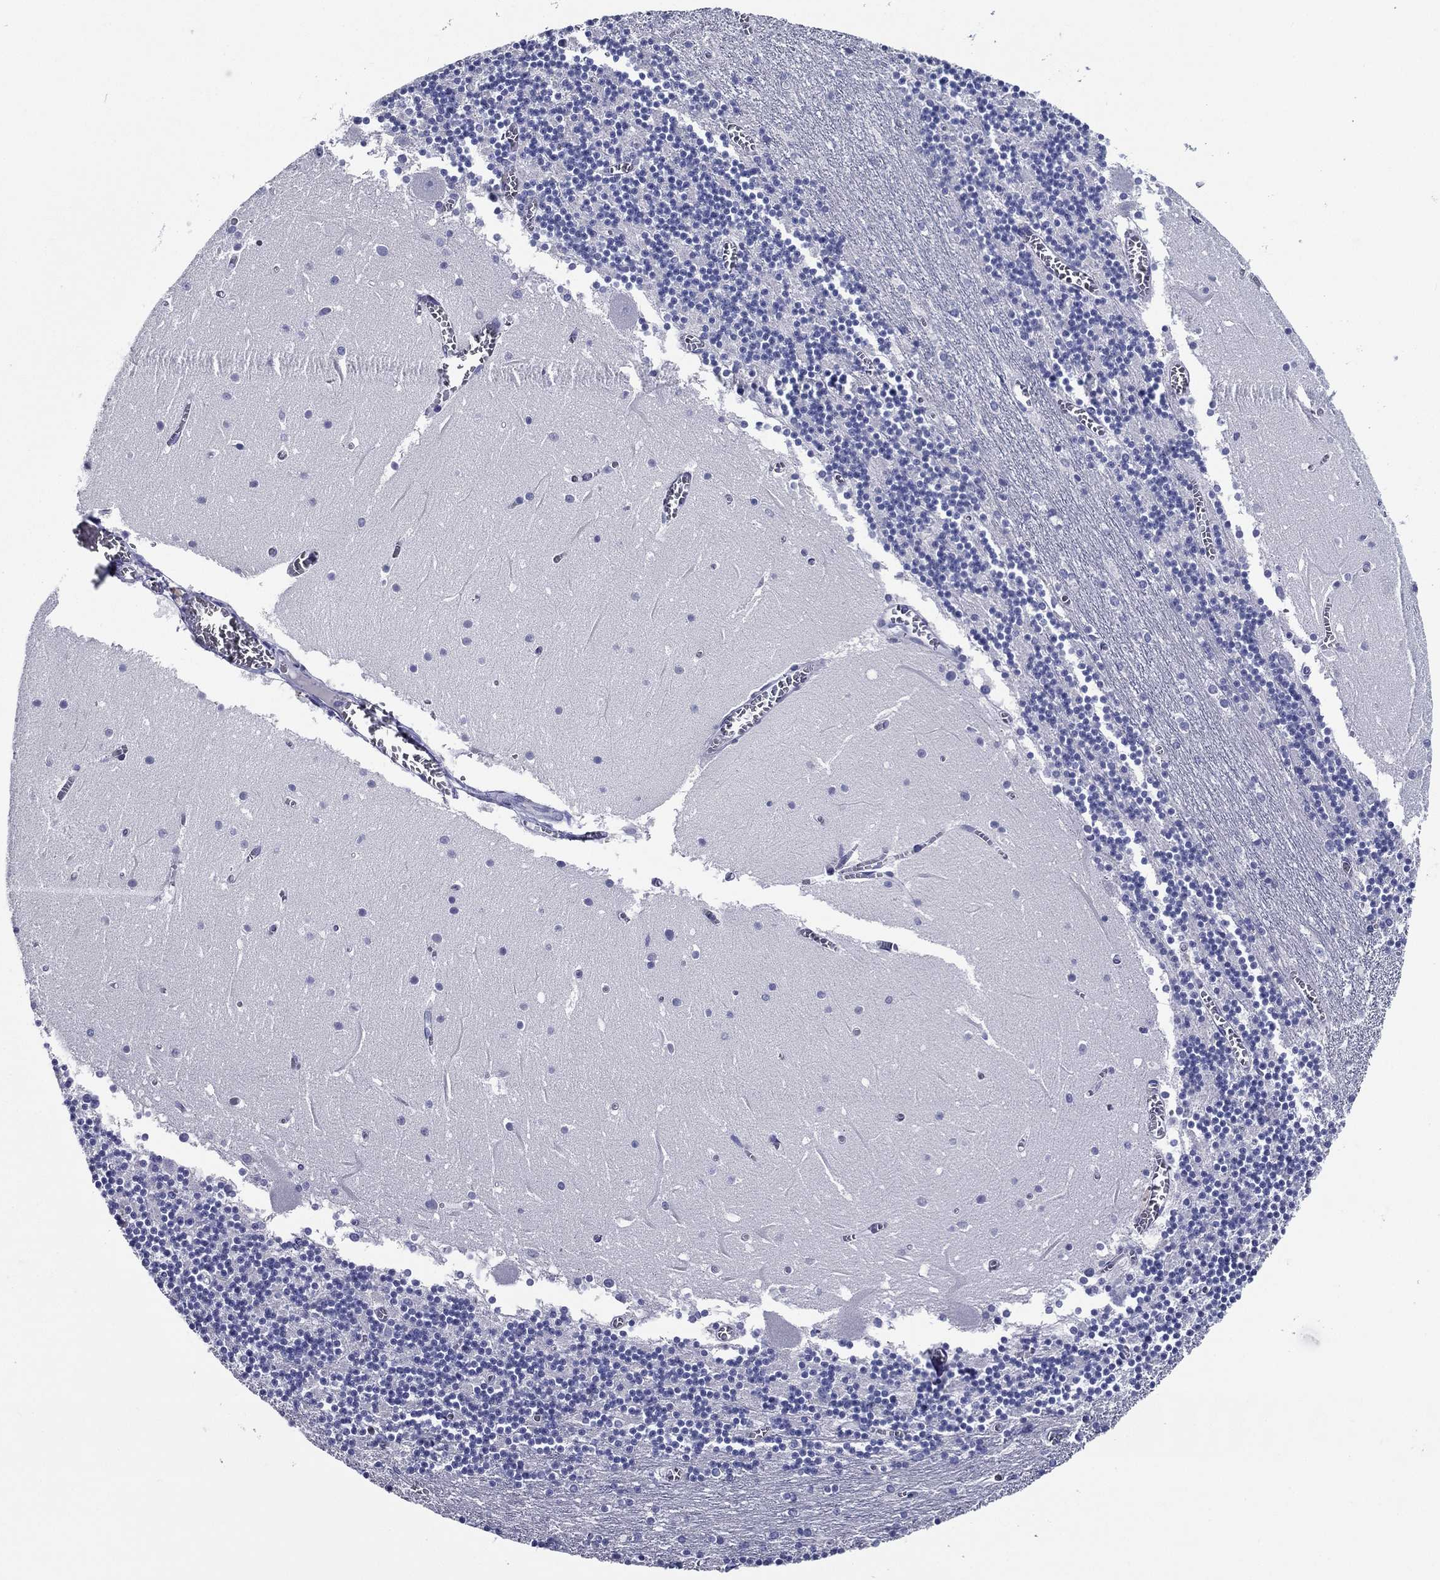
{"staining": {"intensity": "negative", "quantity": "none", "location": "none"}, "tissue": "cerebellum", "cell_type": "Cells in granular layer", "image_type": "normal", "snomed": [{"axis": "morphology", "description": "Normal tissue, NOS"}, {"axis": "topography", "description": "Cerebellum"}], "caption": "The micrograph exhibits no staining of cells in granular layer in unremarkable cerebellum. (Brightfield microscopy of DAB immunohistochemistry (IHC) at high magnification).", "gene": "ACE2", "patient": {"sex": "female", "age": 28}}